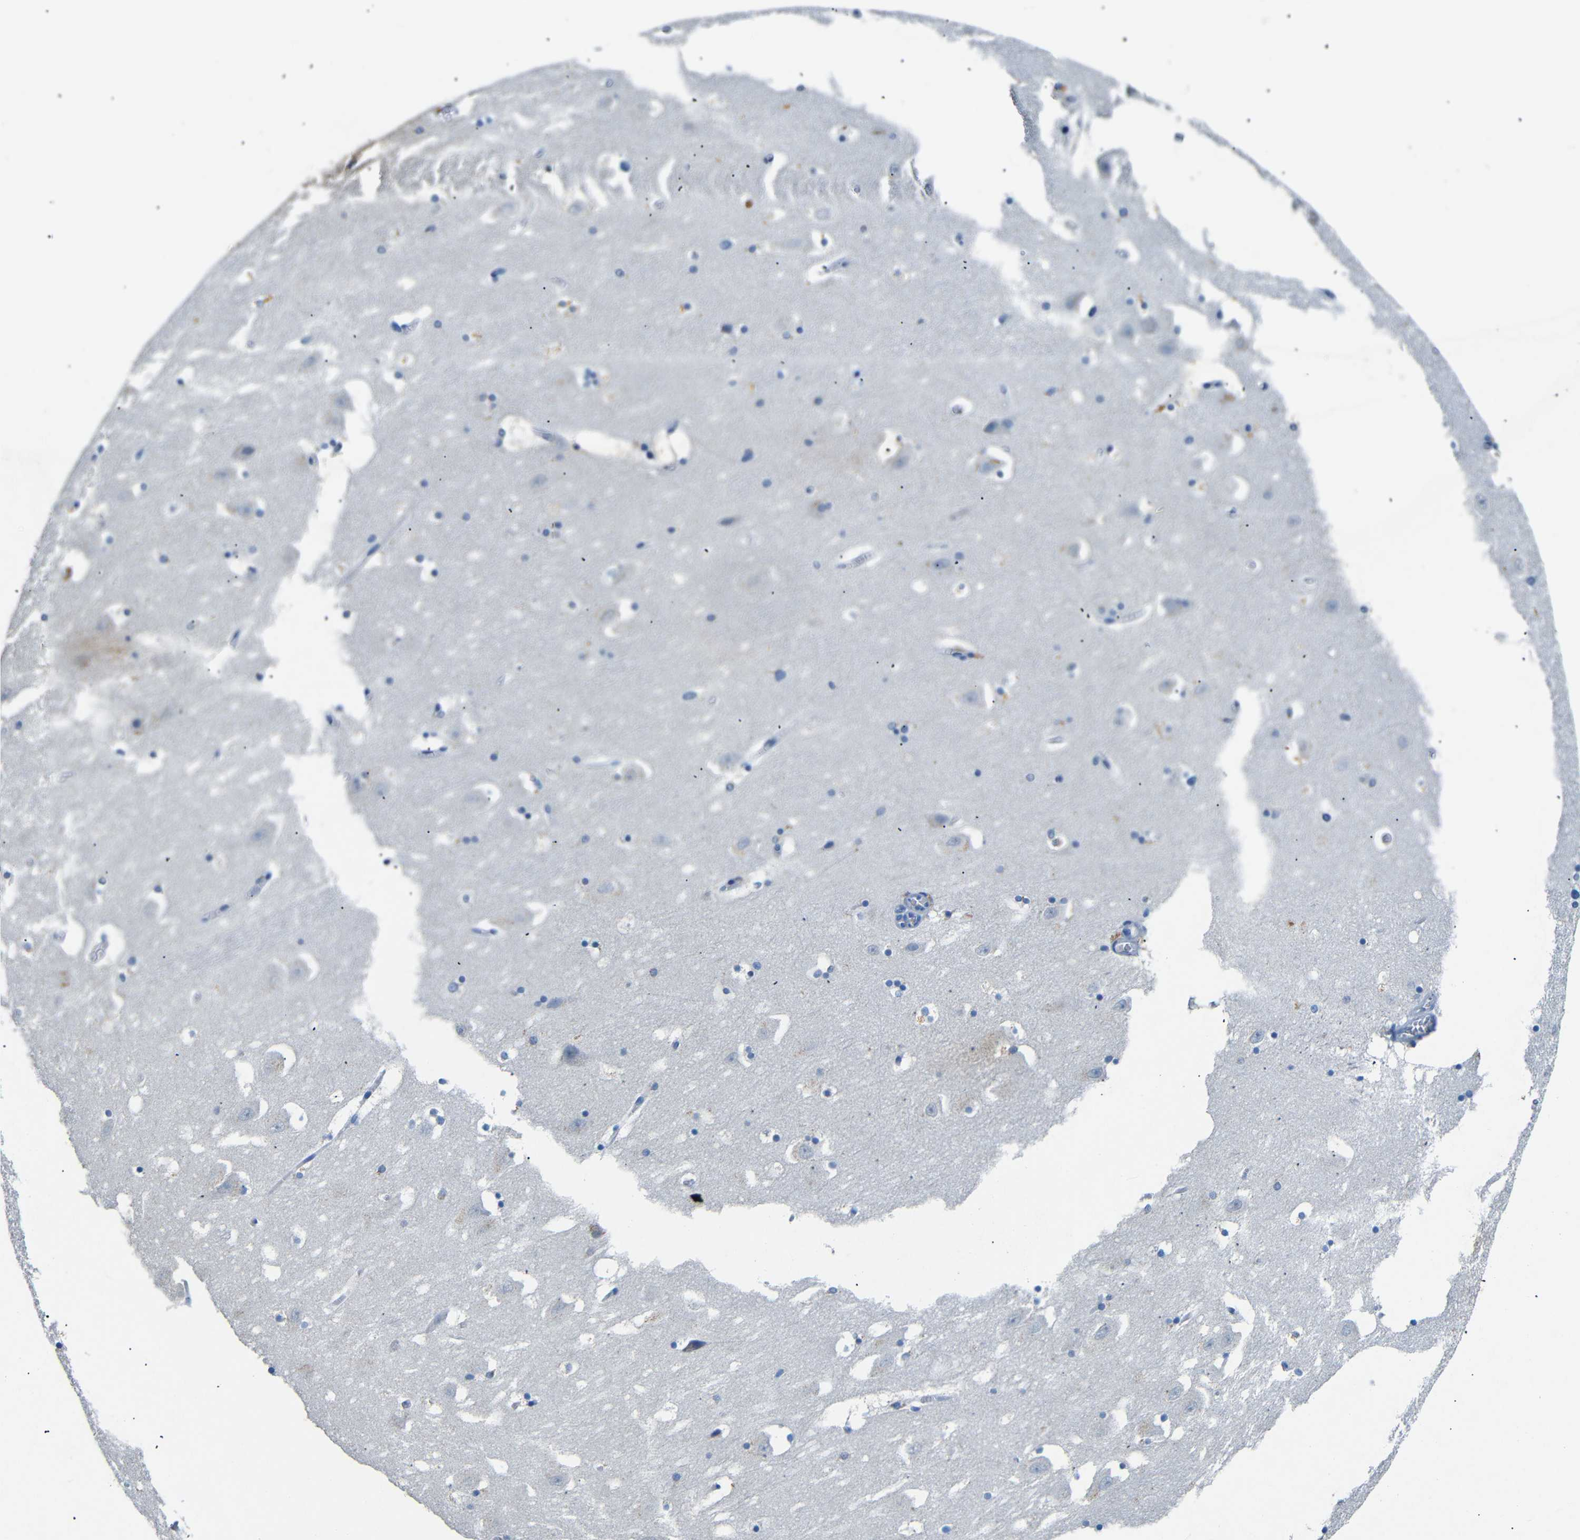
{"staining": {"intensity": "moderate", "quantity": "<25%", "location": "cytoplasmic/membranous"}, "tissue": "hippocampus", "cell_type": "Glial cells", "image_type": "normal", "snomed": [{"axis": "morphology", "description": "Normal tissue, NOS"}, {"axis": "topography", "description": "Hippocampus"}], "caption": "This photomicrograph shows immunohistochemistry (IHC) staining of unremarkable human hippocampus, with low moderate cytoplasmic/membranous staining in approximately <25% of glial cells.", "gene": "INCENP", "patient": {"sex": "male", "age": 45}}